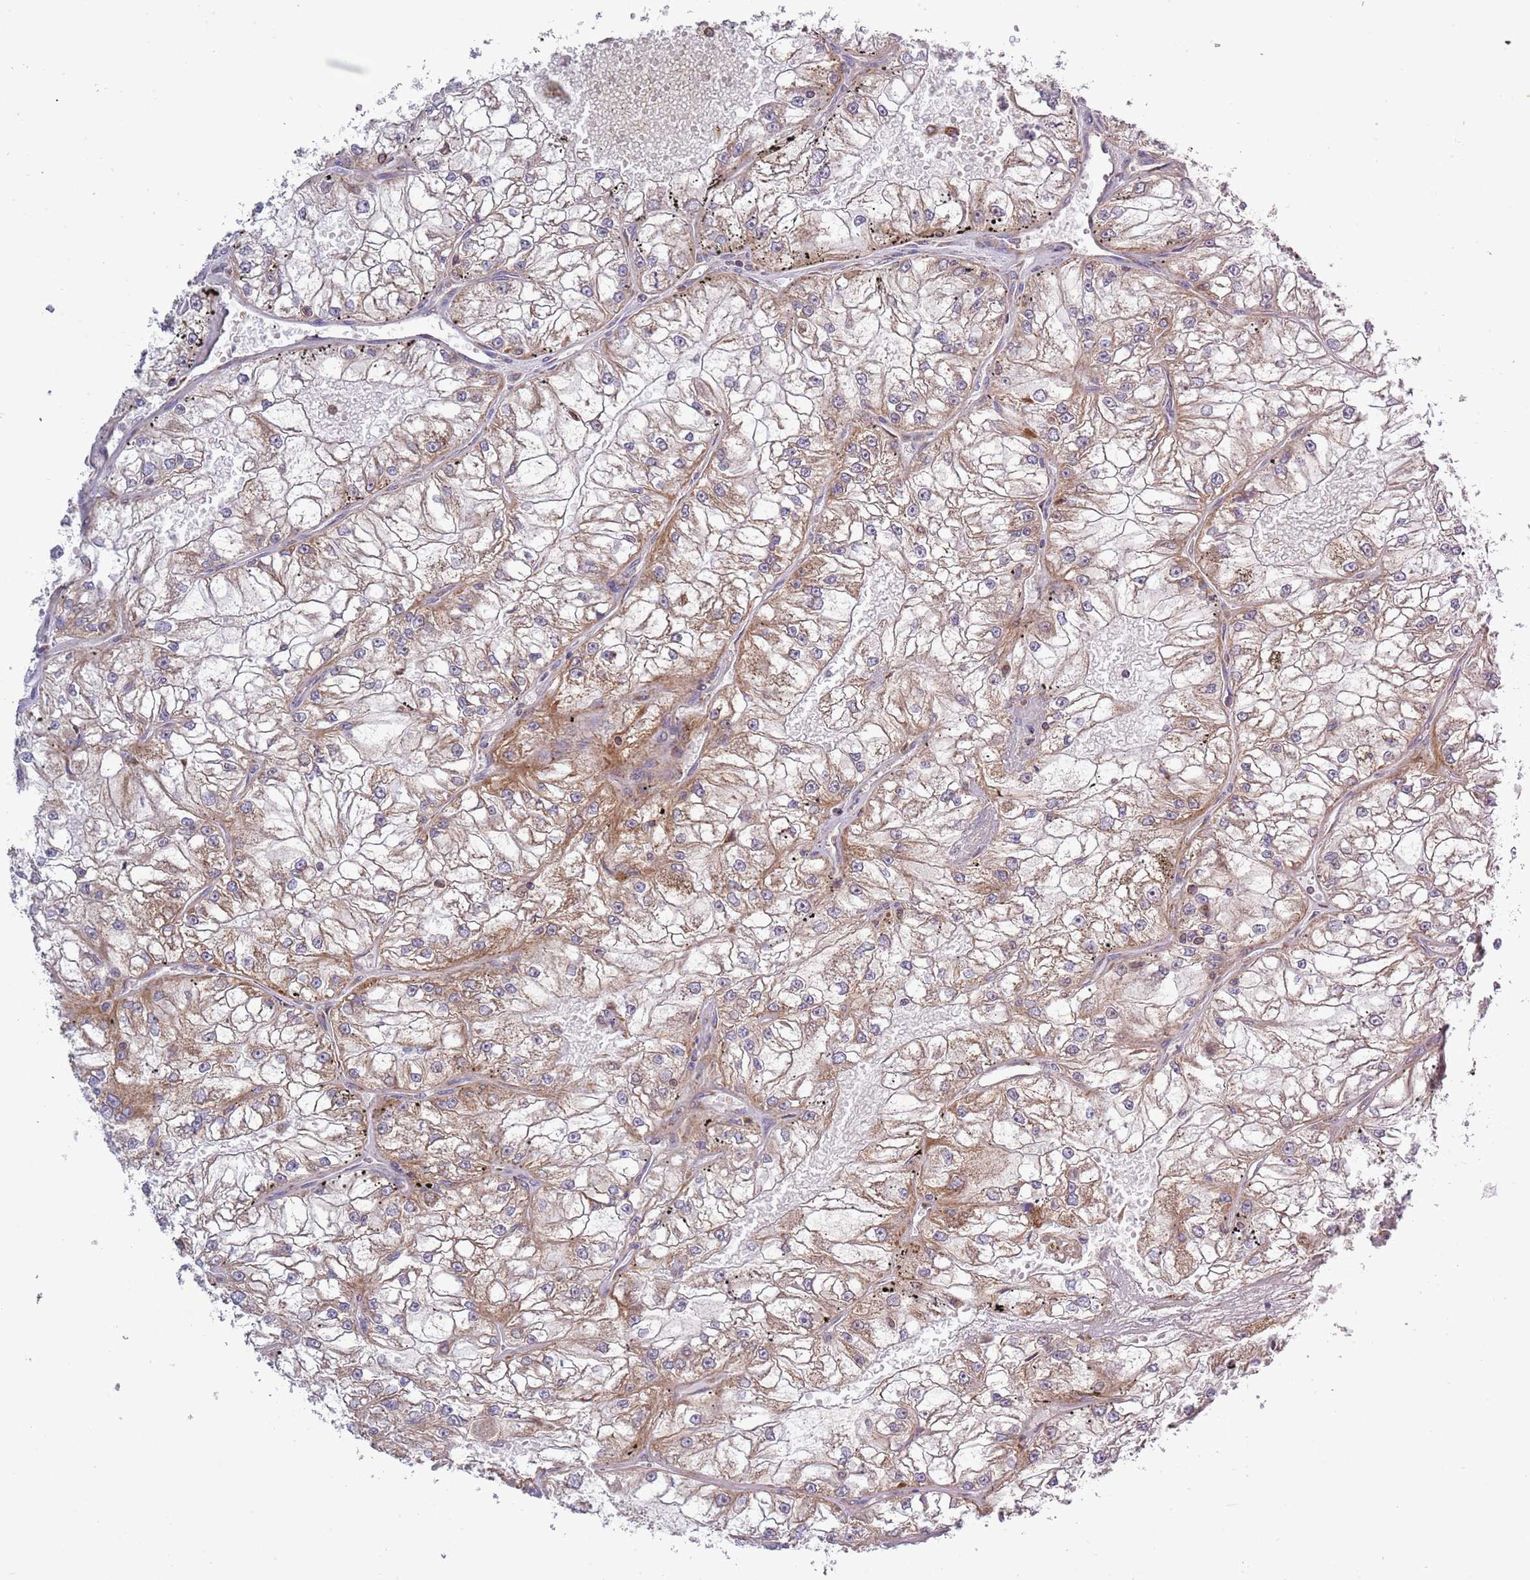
{"staining": {"intensity": "moderate", "quantity": ">75%", "location": "cytoplasmic/membranous"}, "tissue": "renal cancer", "cell_type": "Tumor cells", "image_type": "cancer", "snomed": [{"axis": "morphology", "description": "Adenocarcinoma, NOS"}, {"axis": "topography", "description": "Kidney"}], "caption": "A high-resolution micrograph shows immunohistochemistry (IHC) staining of renal cancer (adenocarcinoma), which exhibits moderate cytoplasmic/membranous expression in approximately >75% of tumor cells.", "gene": "IRS4", "patient": {"sex": "female", "age": 72}}